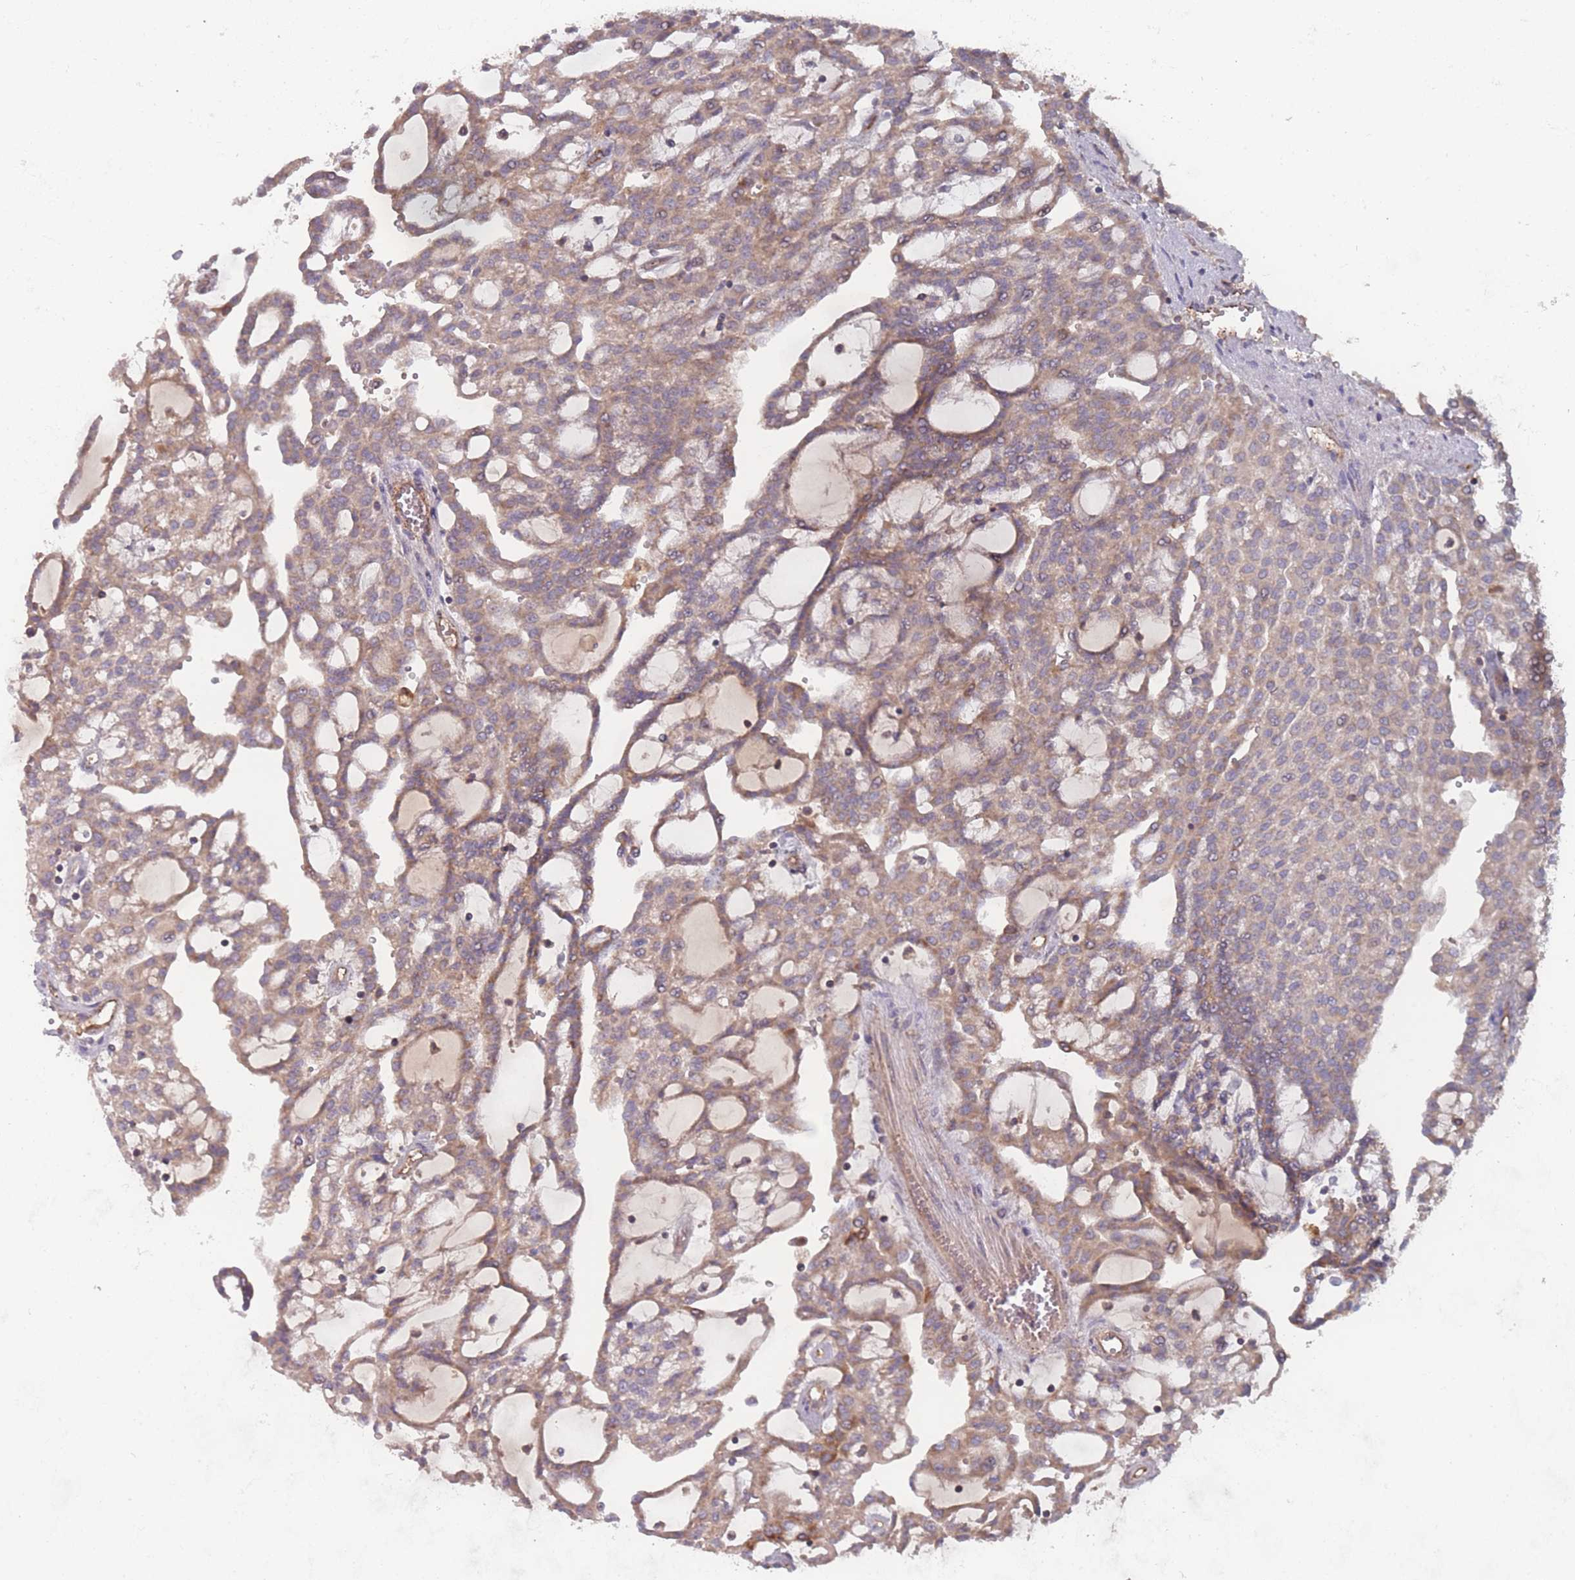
{"staining": {"intensity": "moderate", "quantity": ">75%", "location": "cytoplasmic/membranous"}, "tissue": "renal cancer", "cell_type": "Tumor cells", "image_type": "cancer", "snomed": [{"axis": "morphology", "description": "Adenocarcinoma, NOS"}, {"axis": "topography", "description": "Kidney"}], "caption": "Renal adenocarcinoma stained for a protein (brown) shows moderate cytoplasmic/membranous positive expression in about >75% of tumor cells.", "gene": "ATP5MG", "patient": {"sex": "male", "age": 63}}